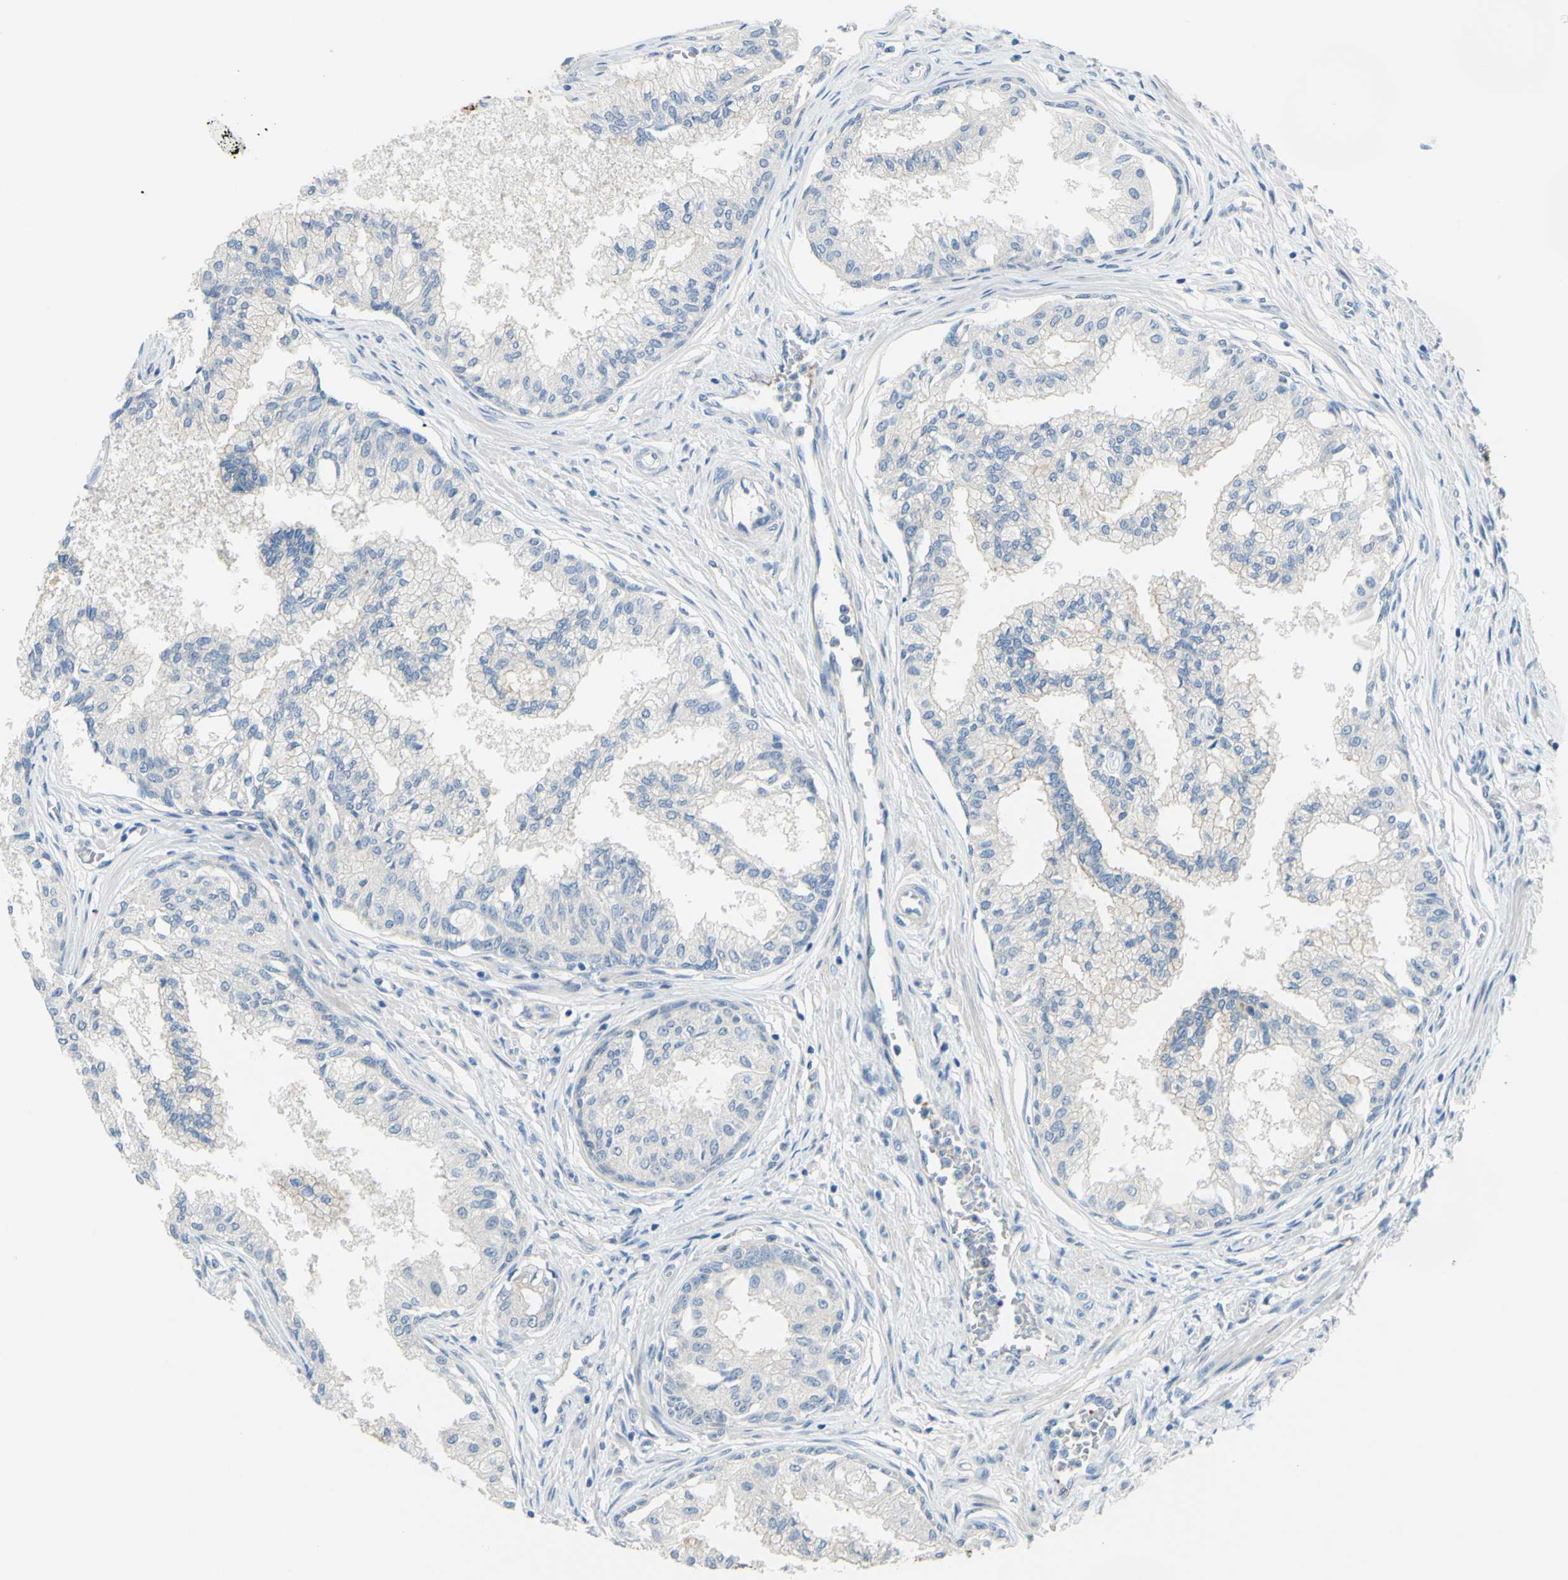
{"staining": {"intensity": "moderate", "quantity": ">75%", "location": "cytoplasmic/membranous"}, "tissue": "prostate", "cell_type": "Glandular cells", "image_type": "normal", "snomed": [{"axis": "morphology", "description": "Normal tissue, NOS"}, {"axis": "topography", "description": "Prostate"}, {"axis": "topography", "description": "Seminal veicle"}], "caption": "This photomicrograph demonstrates IHC staining of benign prostate, with medium moderate cytoplasmic/membranous staining in approximately >75% of glandular cells.", "gene": "ARHGAP1", "patient": {"sex": "male", "age": 60}}